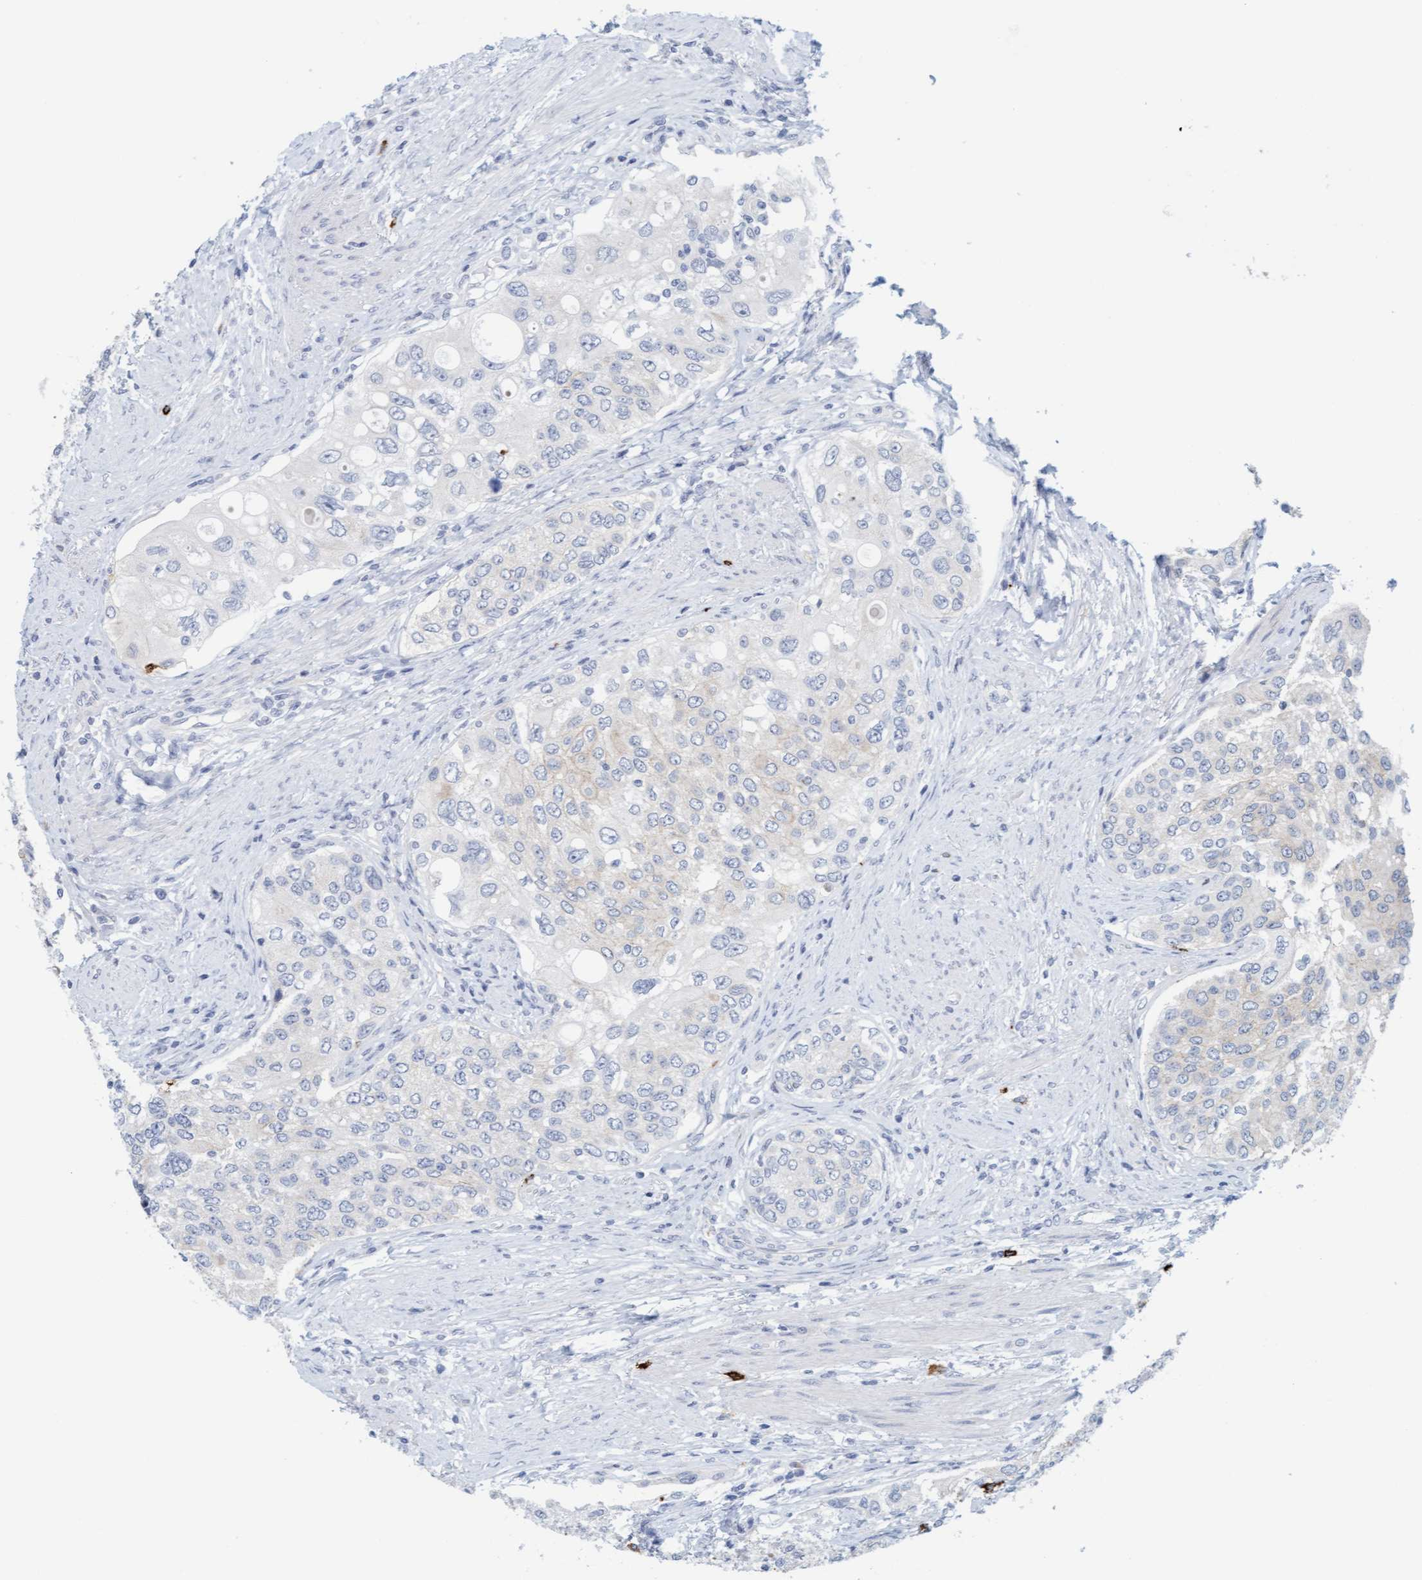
{"staining": {"intensity": "negative", "quantity": "none", "location": "none"}, "tissue": "urothelial cancer", "cell_type": "Tumor cells", "image_type": "cancer", "snomed": [{"axis": "morphology", "description": "Urothelial carcinoma, High grade"}, {"axis": "topography", "description": "Urinary bladder"}], "caption": "A micrograph of human urothelial cancer is negative for staining in tumor cells.", "gene": "CPA3", "patient": {"sex": "female", "age": 56}}